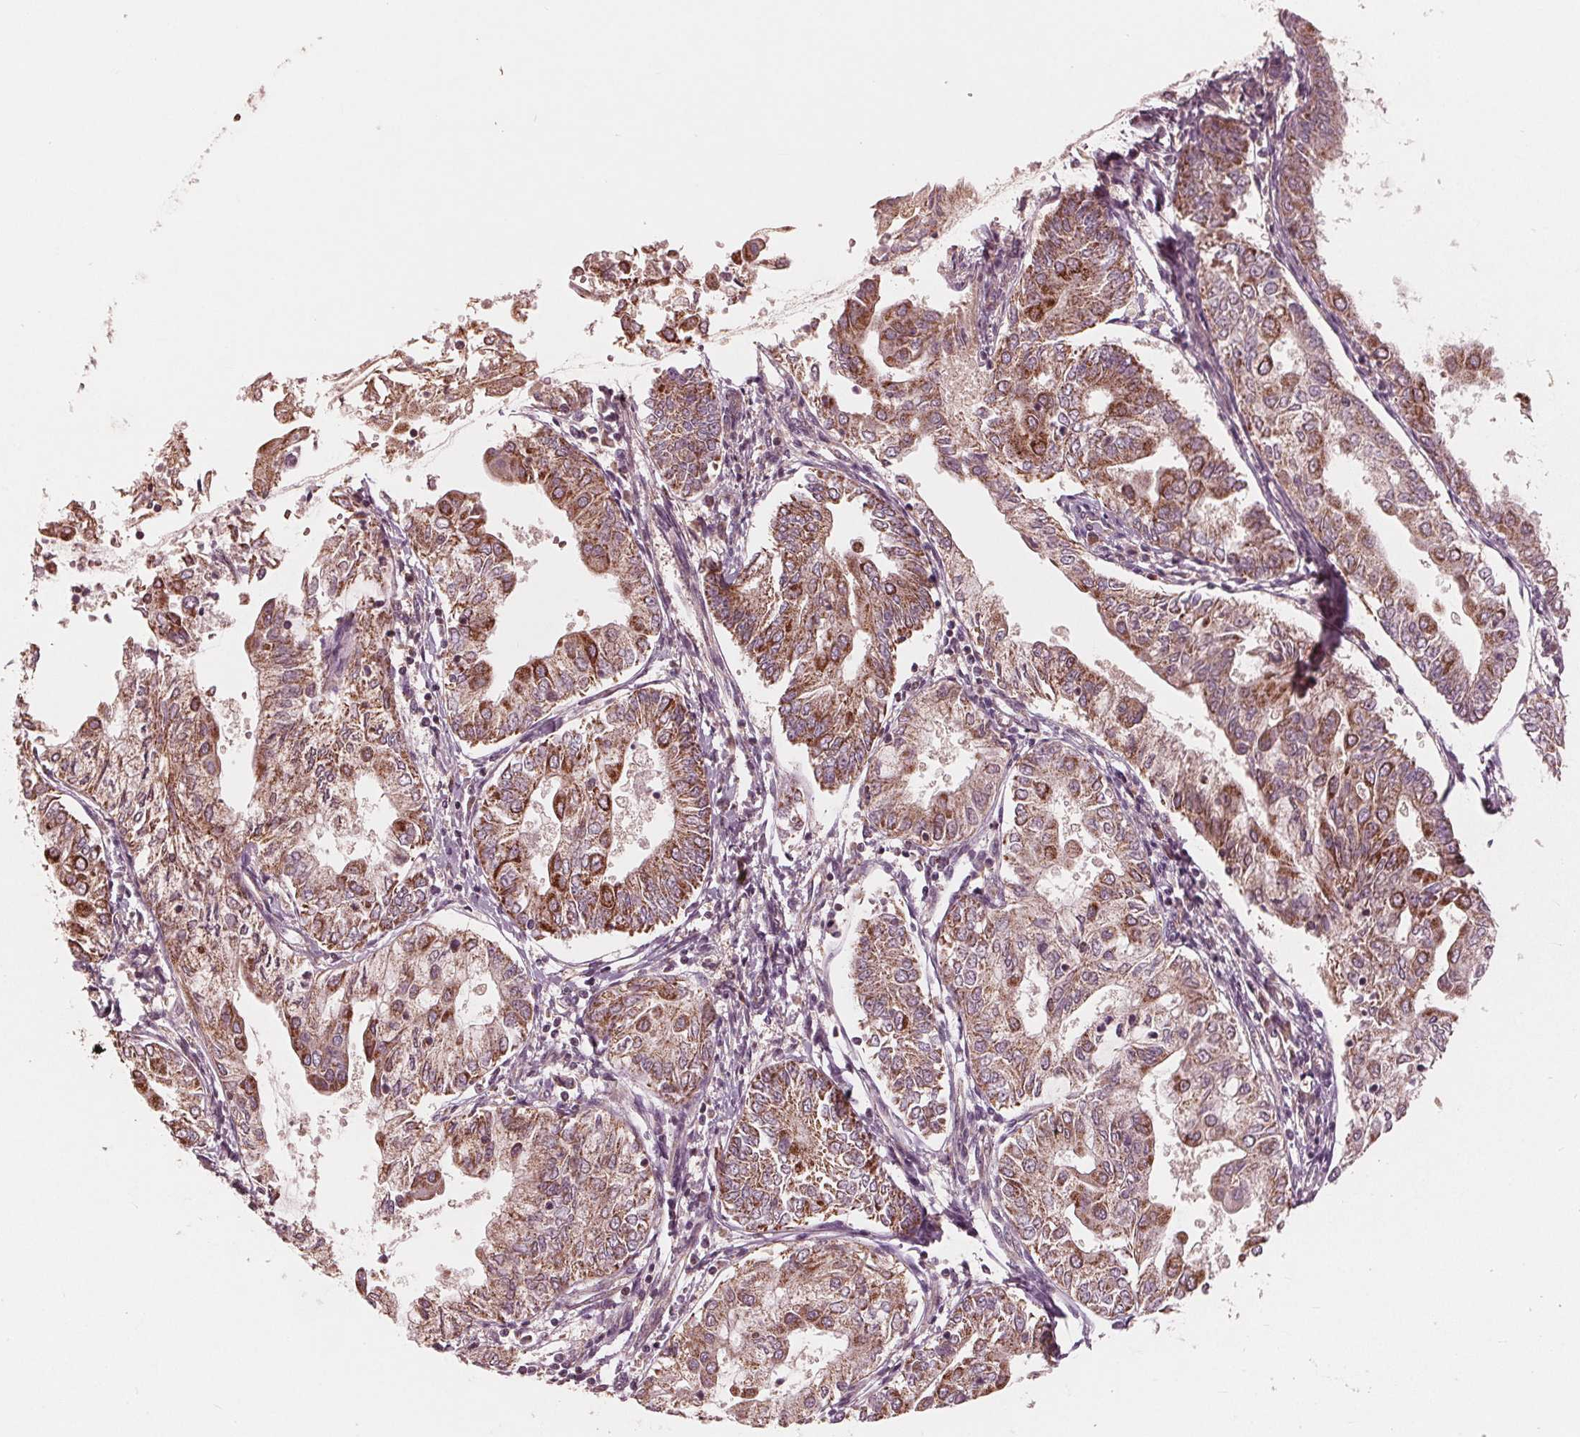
{"staining": {"intensity": "moderate", "quantity": ">75%", "location": "cytoplasmic/membranous"}, "tissue": "endometrial cancer", "cell_type": "Tumor cells", "image_type": "cancer", "snomed": [{"axis": "morphology", "description": "Adenocarcinoma, NOS"}, {"axis": "topography", "description": "Endometrium"}], "caption": "Endometrial cancer (adenocarcinoma) stained for a protein displays moderate cytoplasmic/membranous positivity in tumor cells.", "gene": "UBALD1", "patient": {"sex": "female", "age": 68}}